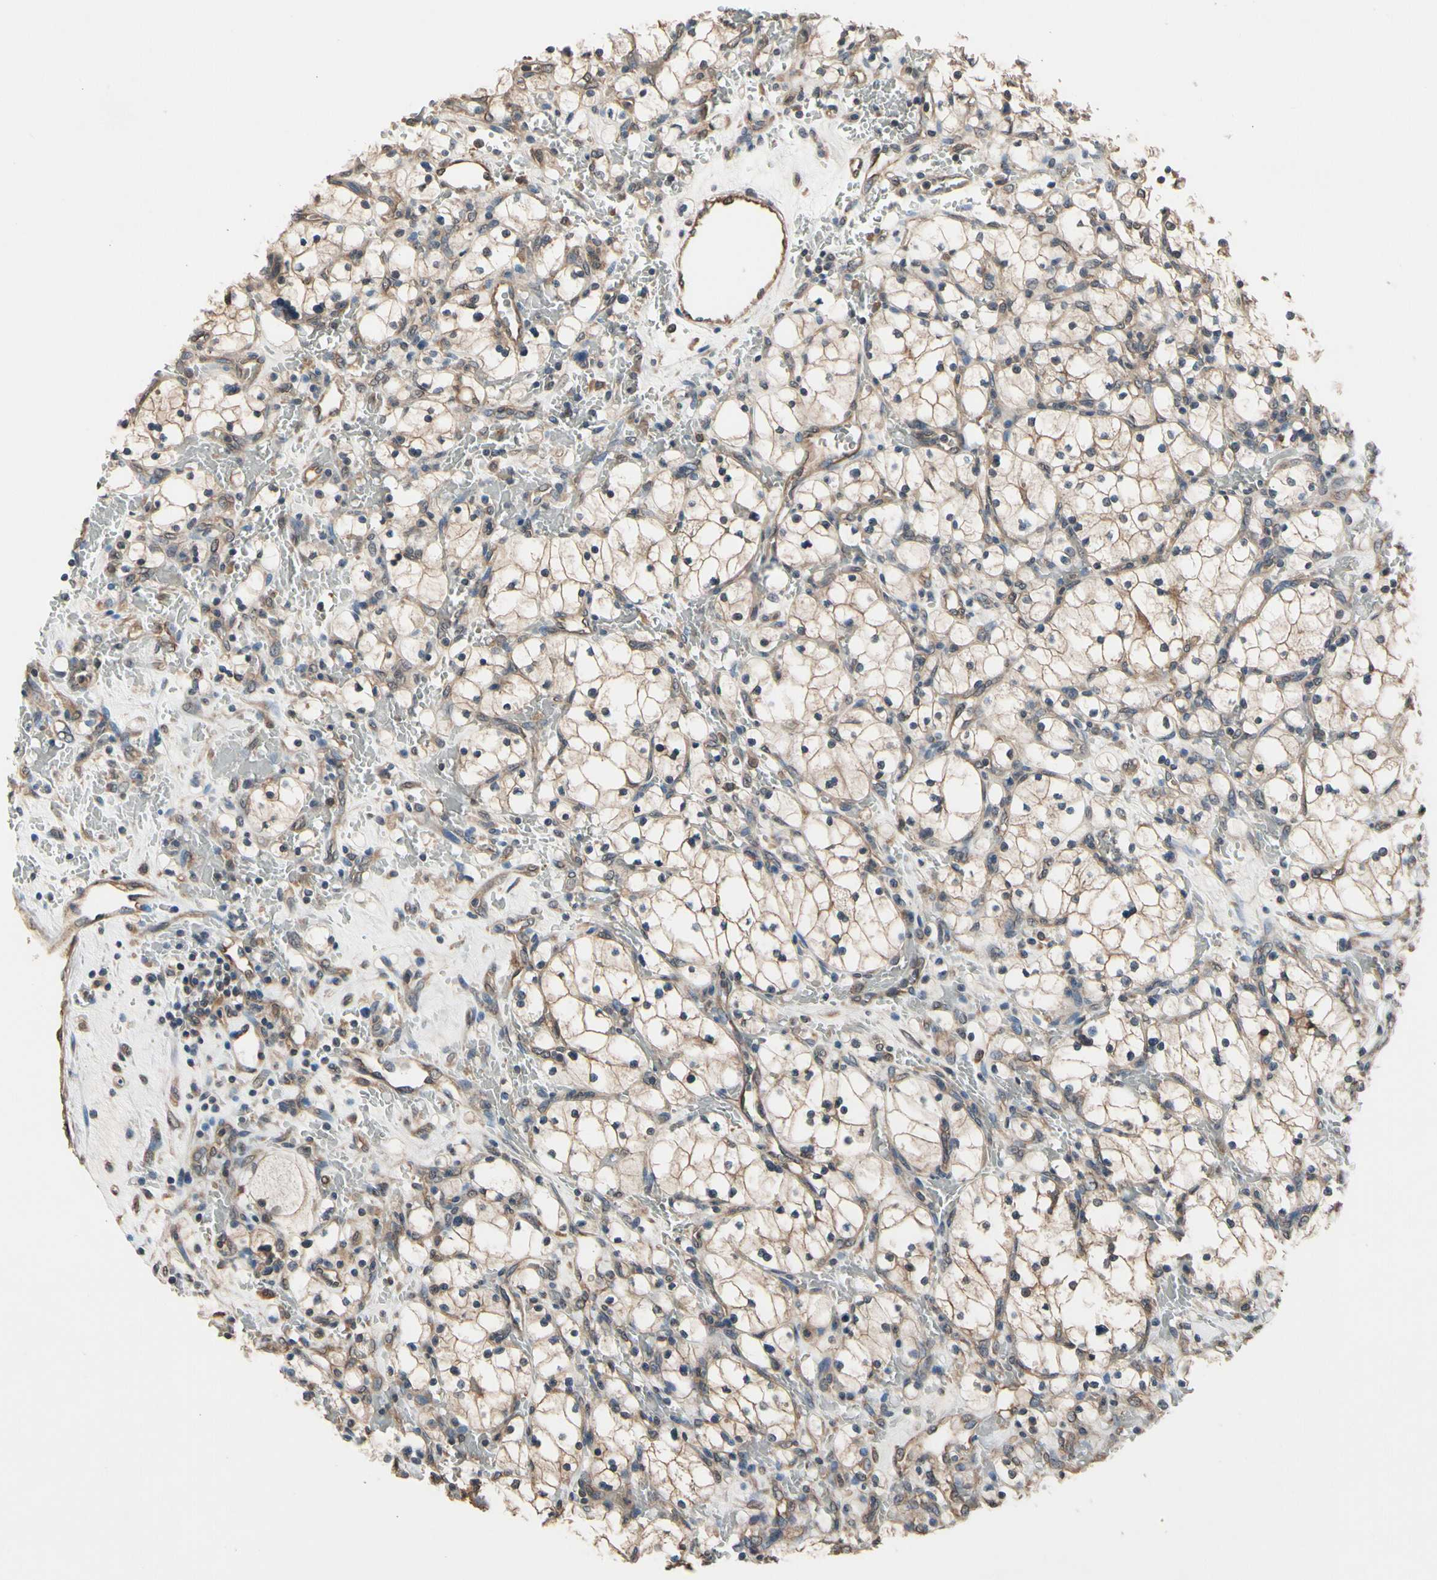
{"staining": {"intensity": "weak", "quantity": ">75%", "location": "cytoplasmic/membranous"}, "tissue": "renal cancer", "cell_type": "Tumor cells", "image_type": "cancer", "snomed": [{"axis": "morphology", "description": "Adenocarcinoma, NOS"}, {"axis": "topography", "description": "Kidney"}], "caption": "This is a photomicrograph of immunohistochemistry staining of renal adenocarcinoma, which shows weak expression in the cytoplasmic/membranous of tumor cells.", "gene": "PNPLA7", "patient": {"sex": "female", "age": 83}}